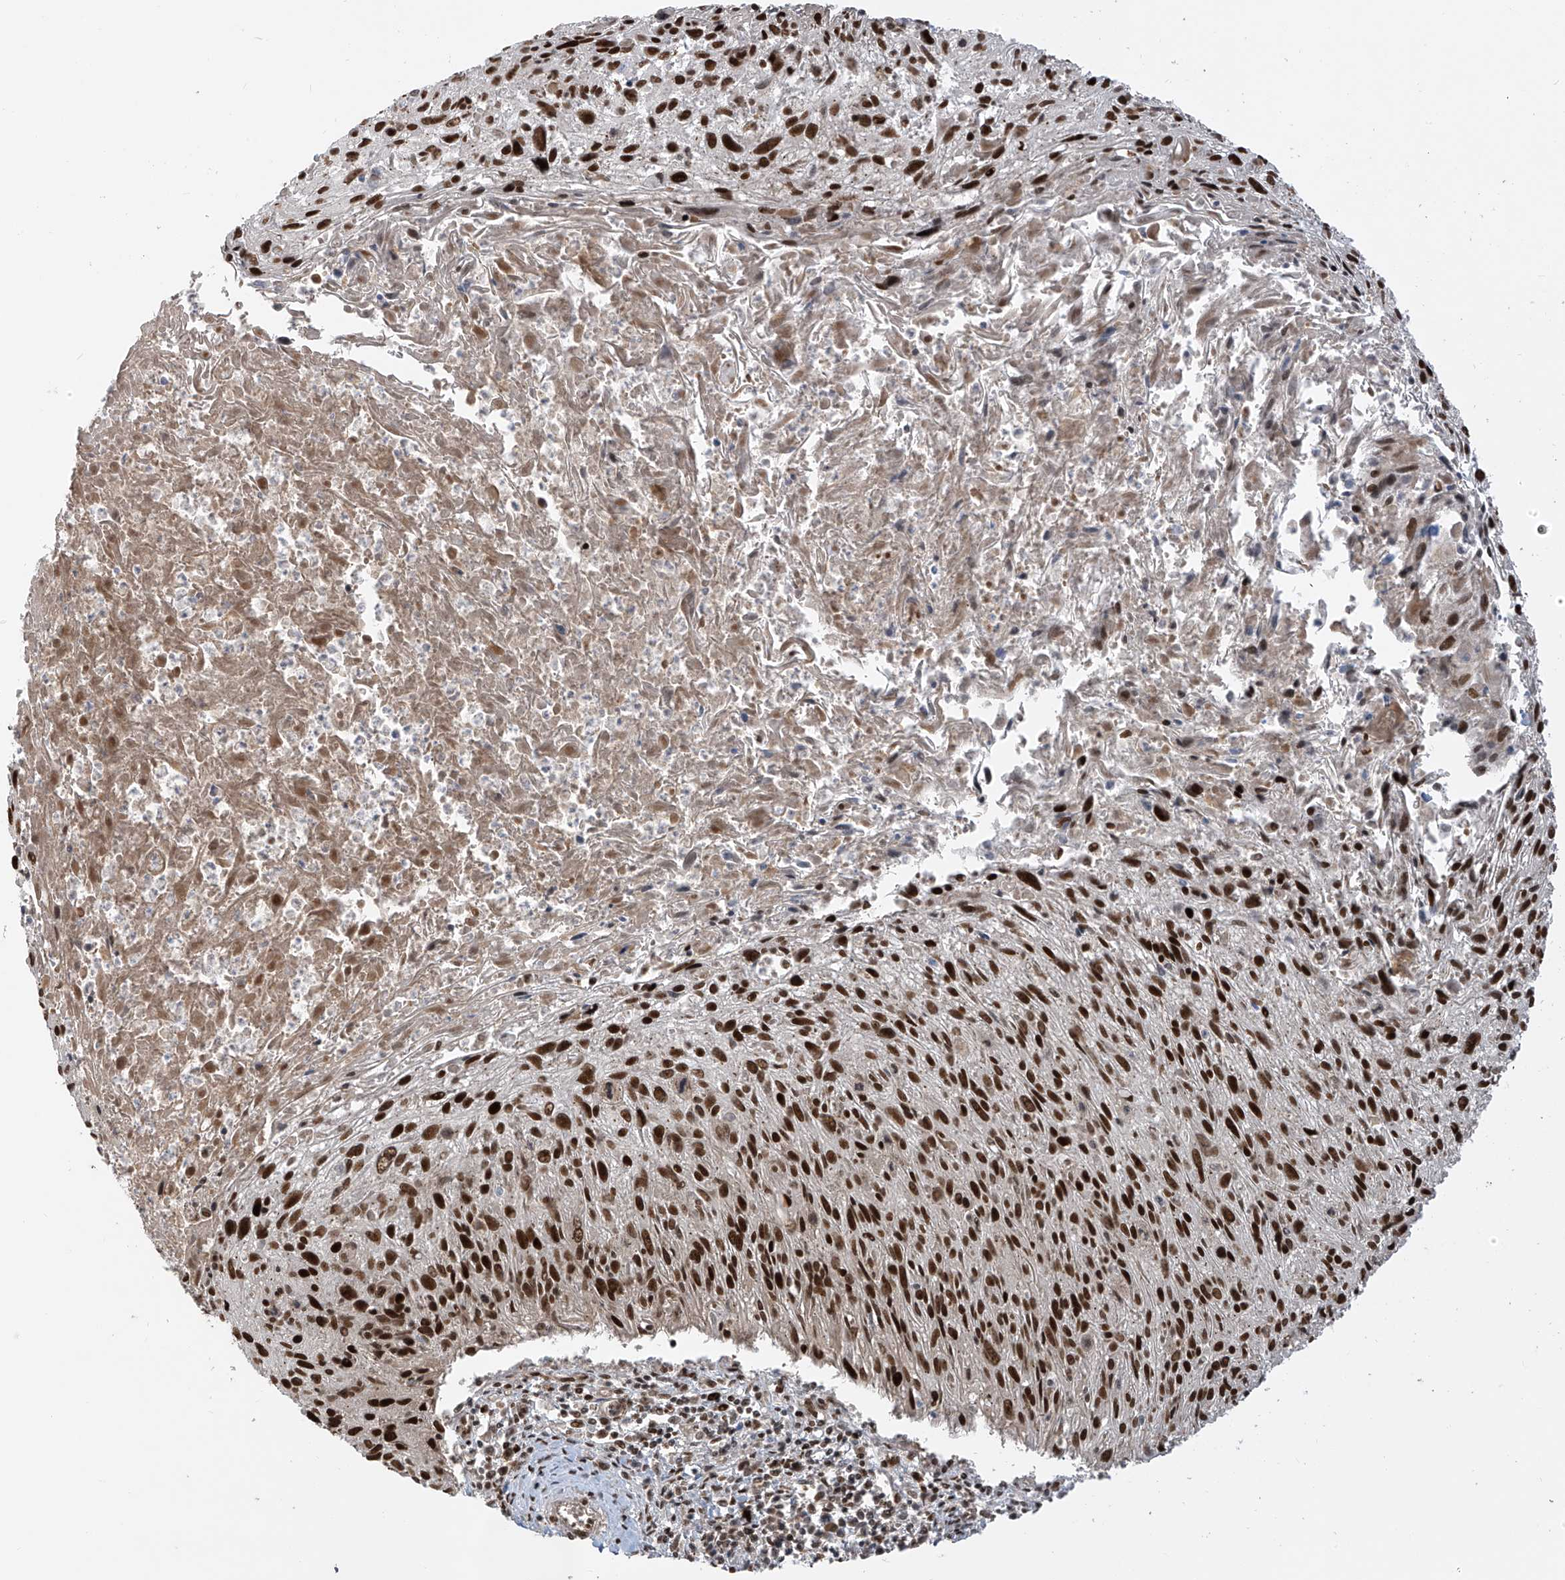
{"staining": {"intensity": "strong", "quantity": ">75%", "location": "nuclear"}, "tissue": "cervical cancer", "cell_type": "Tumor cells", "image_type": "cancer", "snomed": [{"axis": "morphology", "description": "Squamous cell carcinoma, NOS"}, {"axis": "topography", "description": "Cervix"}], "caption": "Immunohistochemistry (IHC) staining of squamous cell carcinoma (cervical), which shows high levels of strong nuclear expression in approximately >75% of tumor cells indicating strong nuclear protein expression. The staining was performed using DAB (3,3'-diaminobenzidine) (brown) for protein detection and nuclei were counterstained in hematoxylin (blue).", "gene": "ARHGEF3", "patient": {"sex": "female", "age": 51}}